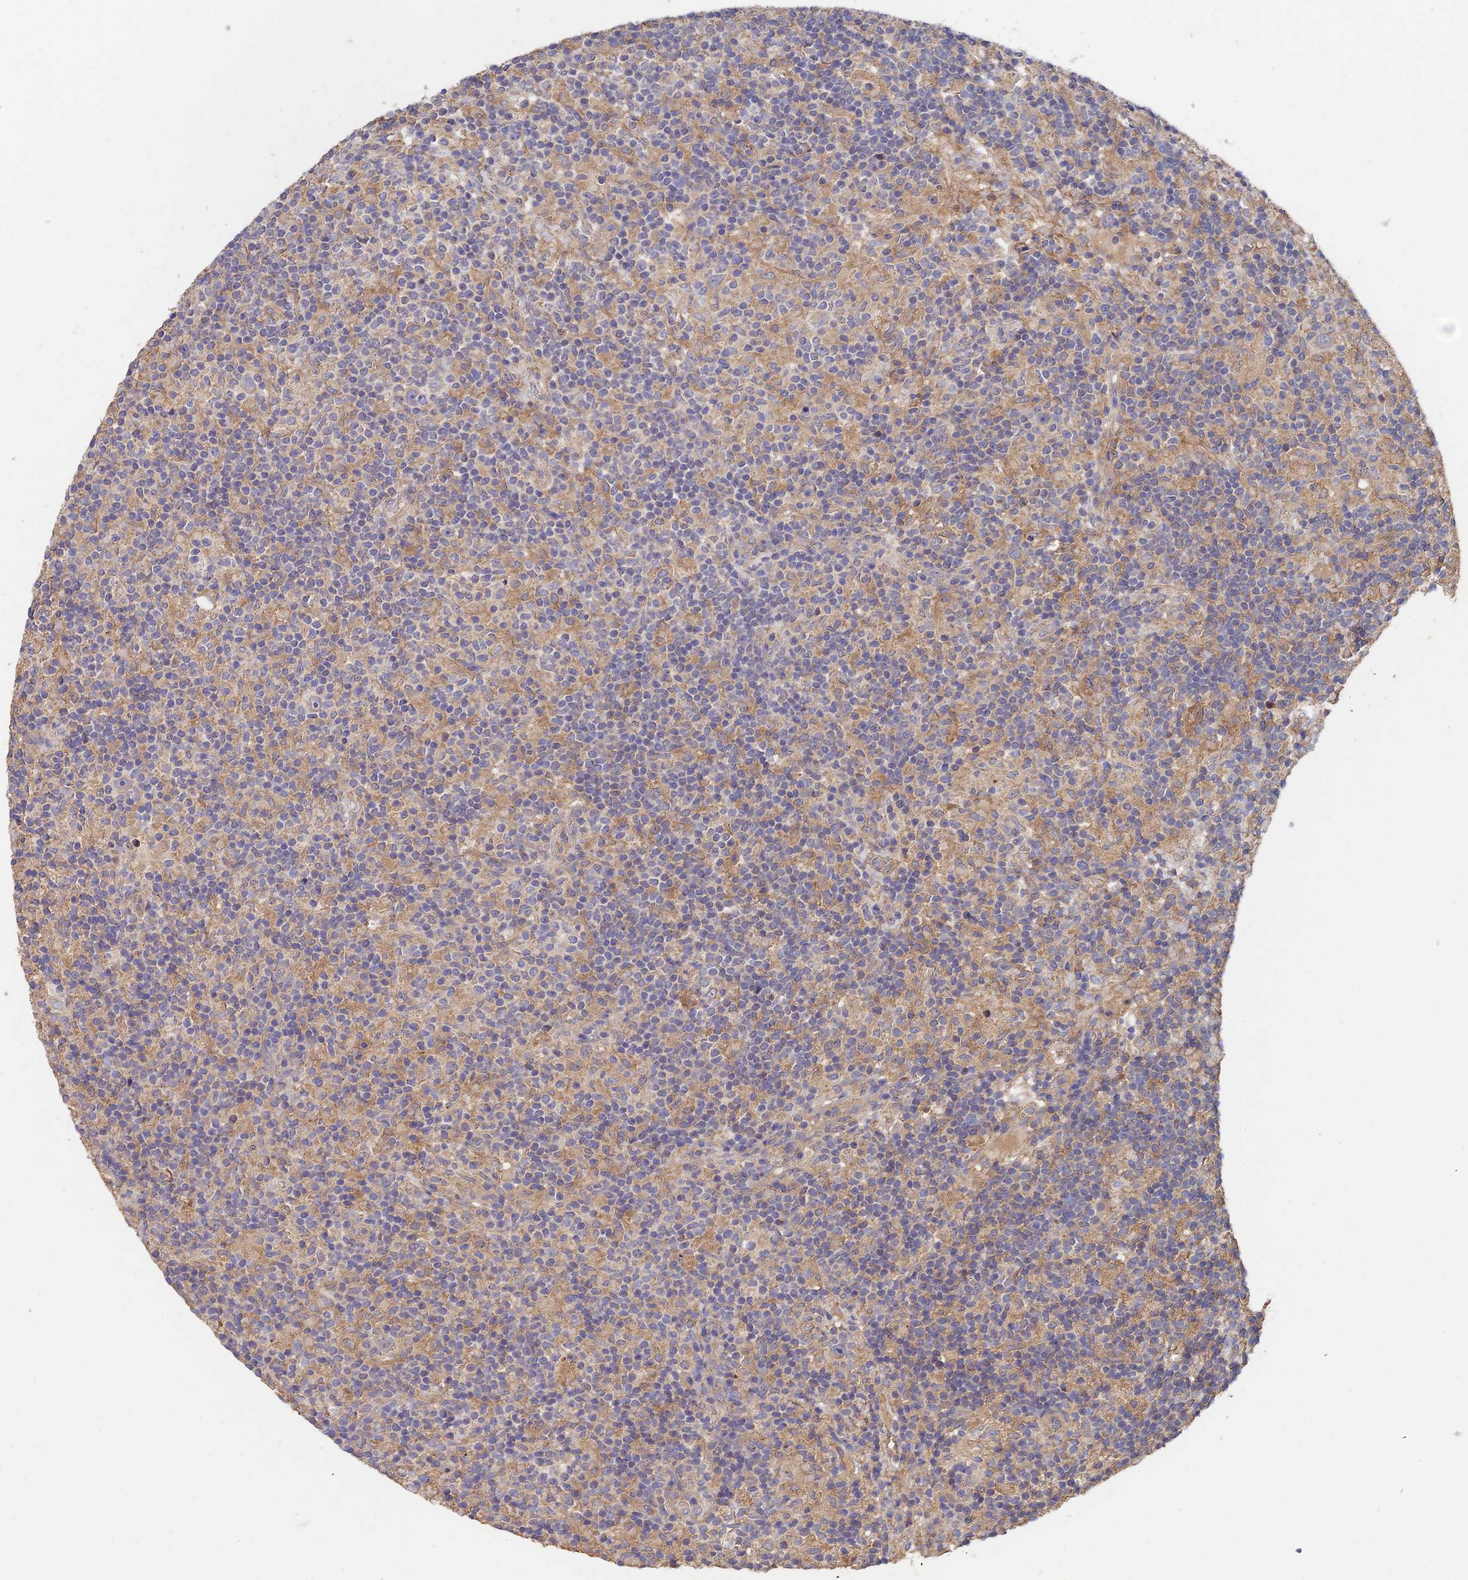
{"staining": {"intensity": "negative", "quantity": "none", "location": "none"}, "tissue": "lymphoma", "cell_type": "Tumor cells", "image_type": "cancer", "snomed": [{"axis": "morphology", "description": "Hodgkin's disease, NOS"}, {"axis": "topography", "description": "Lymph node"}], "caption": "The immunohistochemistry (IHC) micrograph has no significant expression in tumor cells of Hodgkin's disease tissue. The staining is performed using DAB (3,3'-diaminobenzidine) brown chromogen with nuclei counter-stained in using hematoxylin.", "gene": "SLC38A11", "patient": {"sex": "male", "age": 70}}